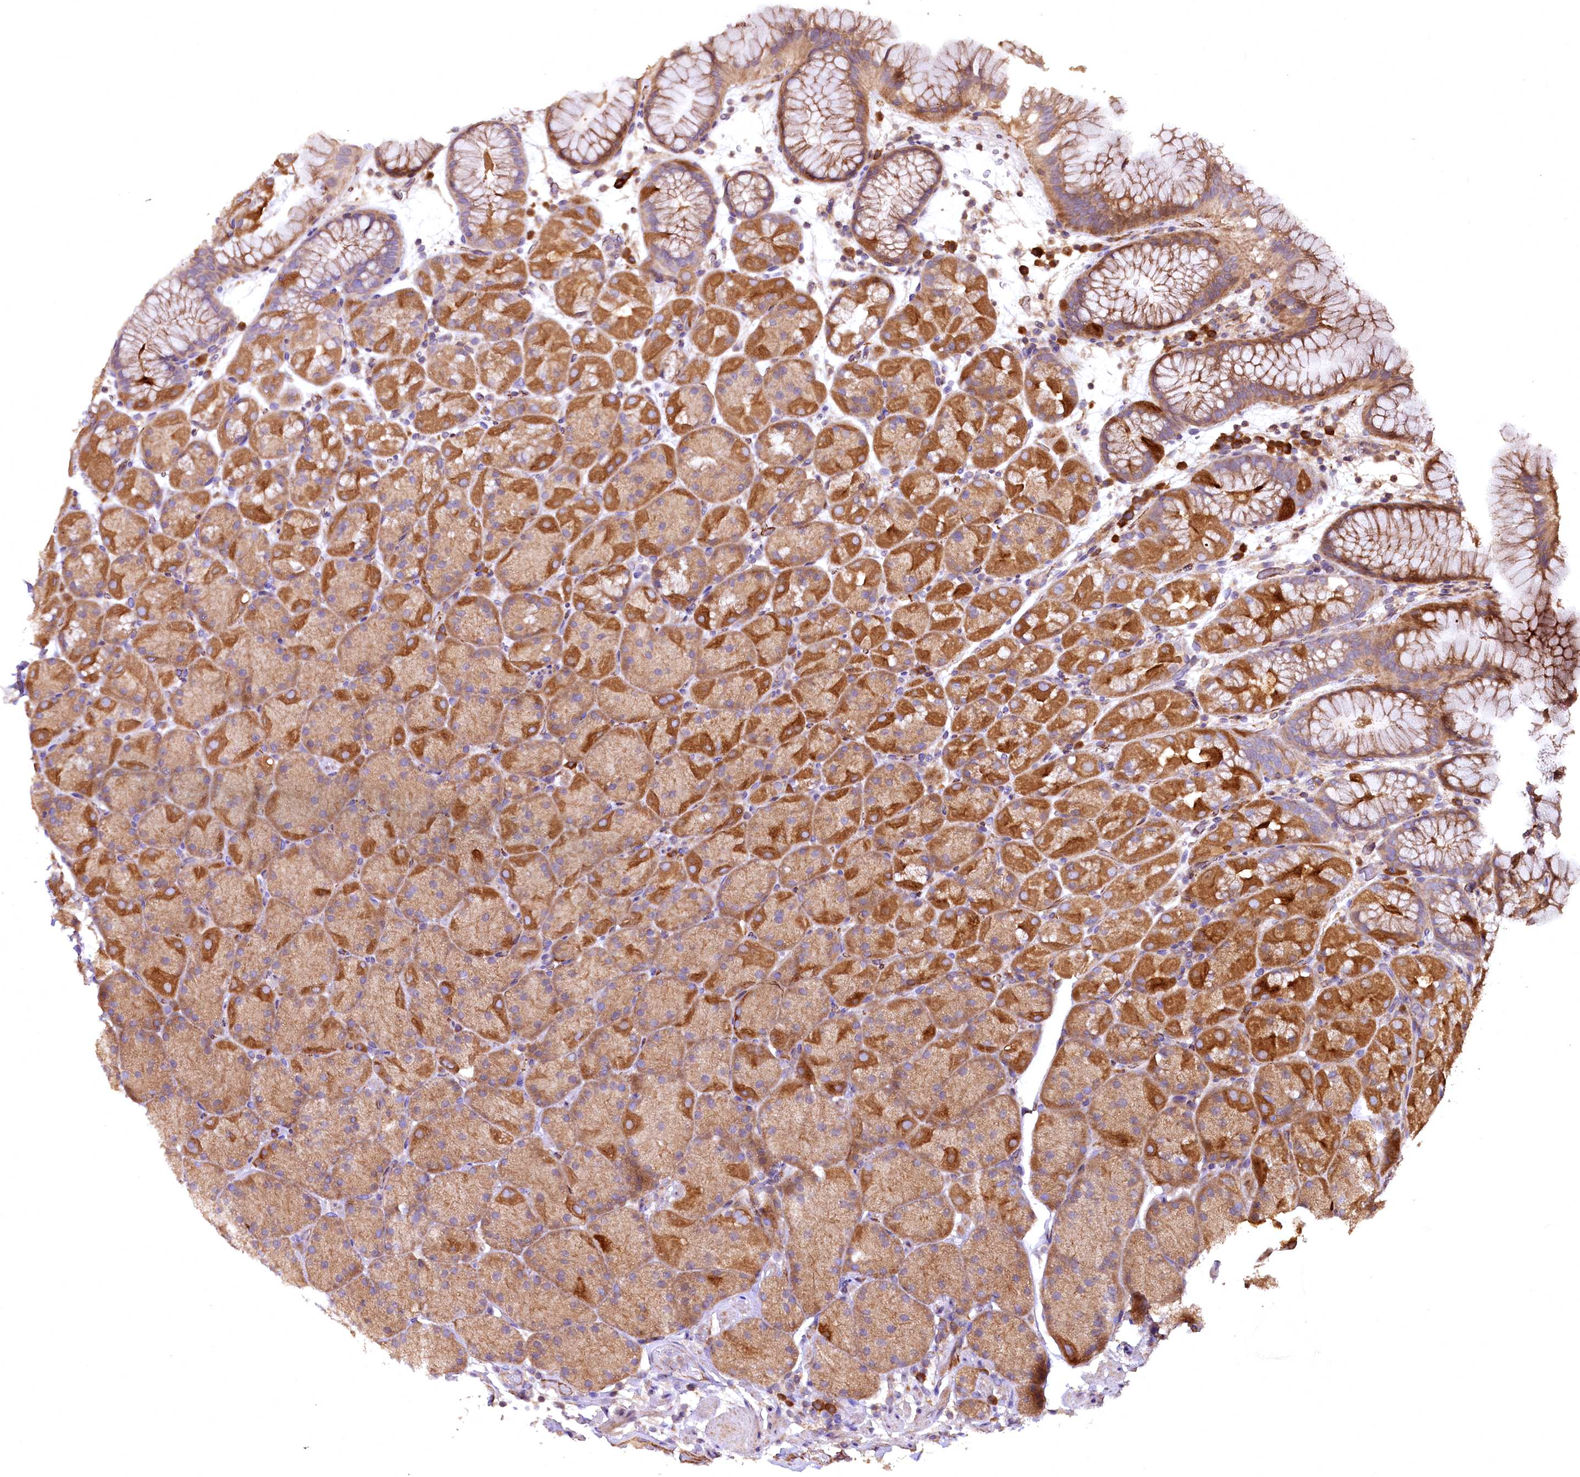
{"staining": {"intensity": "moderate", "quantity": ">75%", "location": "cytoplasmic/membranous"}, "tissue": "stomach", "cell_type": "Glandular cells", "image_type": "normal", "snomed": [{"axis": "morphology", "description": "Normal tissue, NOS"}, {"axis": "topography", "description": "Stomach, upper"}, {"axis": "topography", "description": "Stomach, lower"}], "caption": "Stomach stained with immunohistochemistry exhibits moderate cytoplasmic/membranous staining in about >75% of glandular cells.", "gene": "RASSF1", "patient": {"sex": "male", "age": 67}}